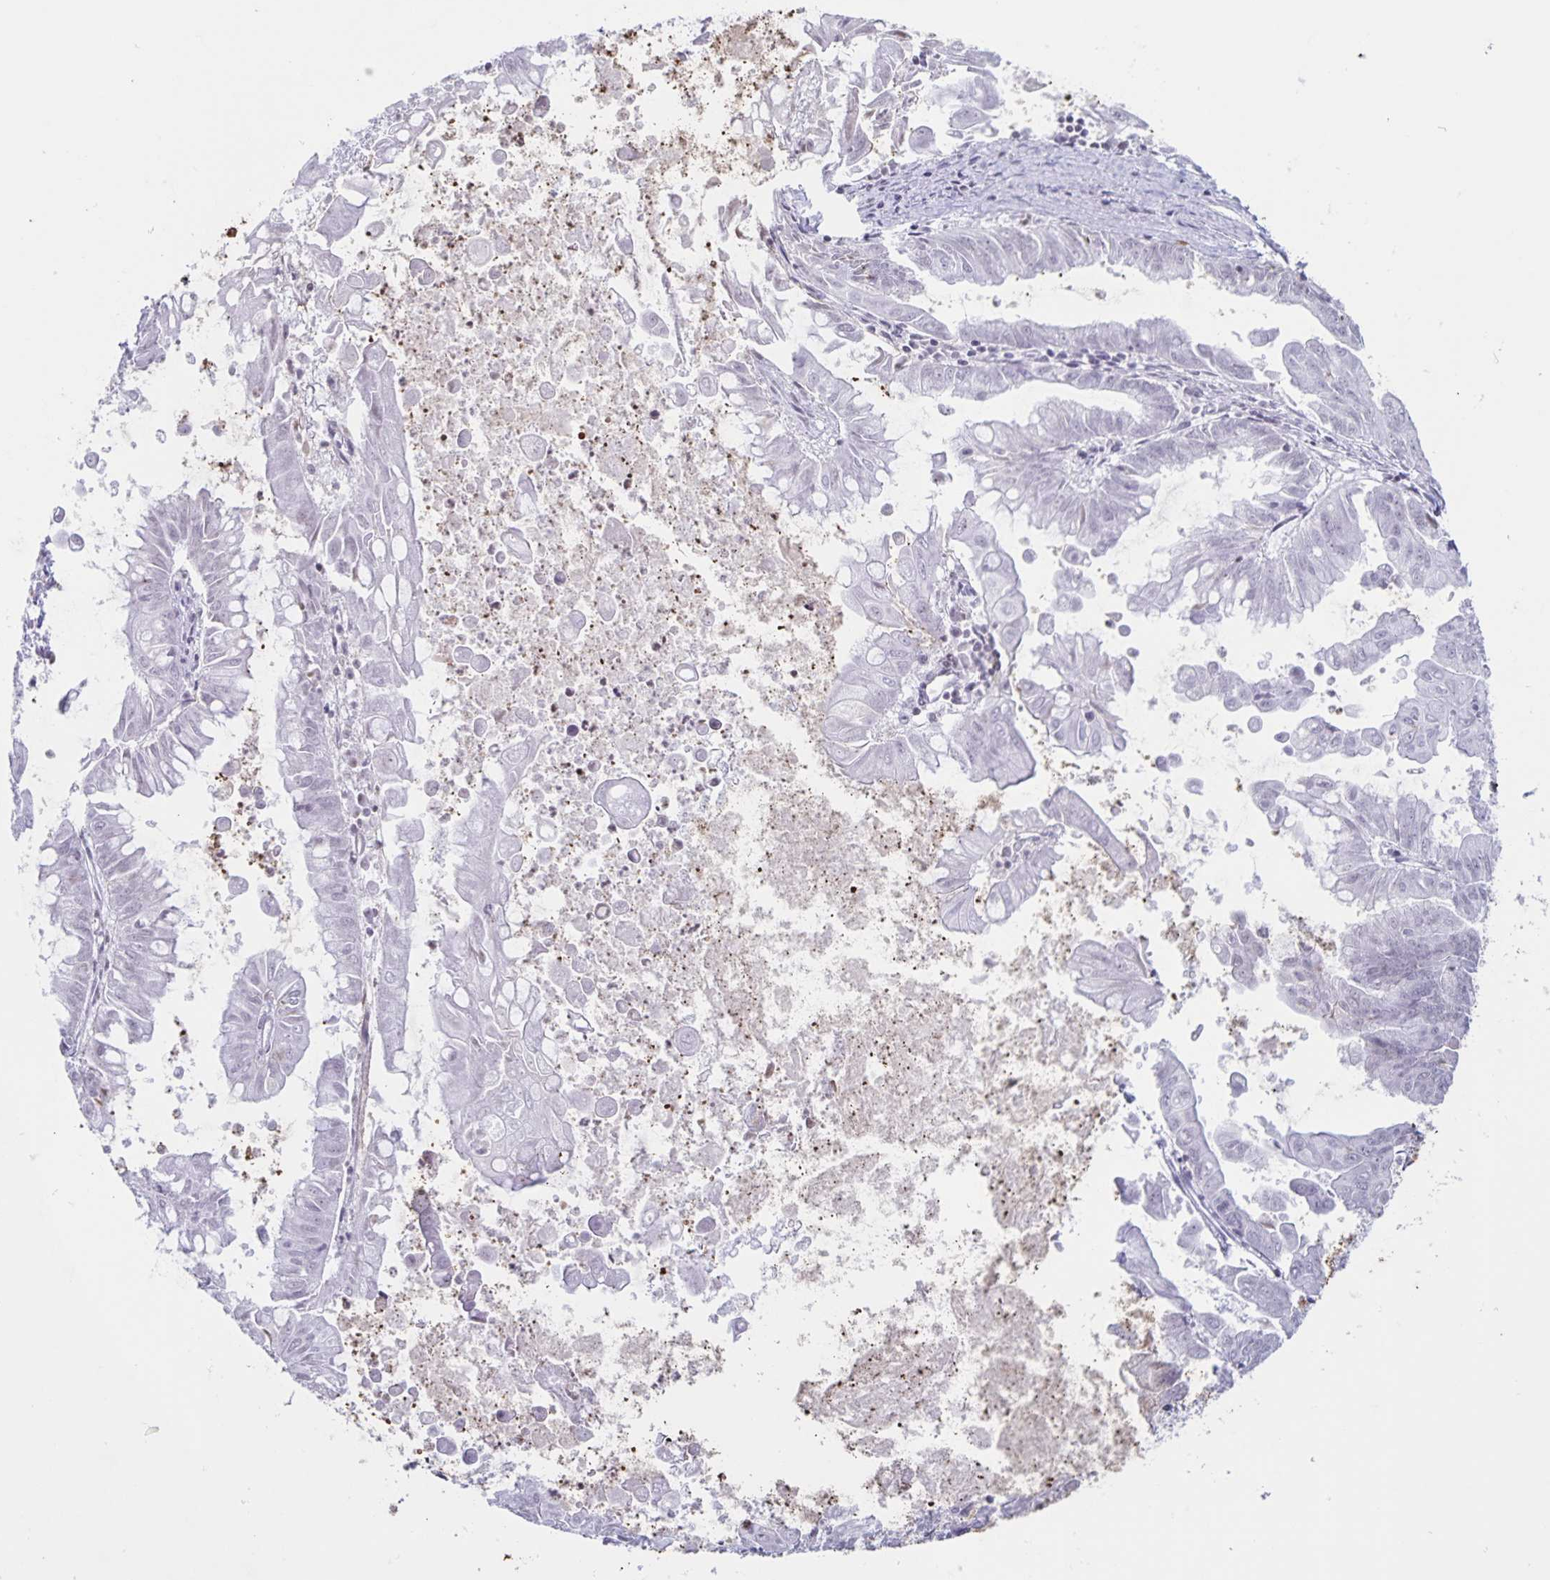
{"staining": {"intensity": "negative", "quantity": "none", "location": "none"}, "tissue": "stomach cancer", "cell_type": "Tumor cells", "image_type": "cancer", "snomed": [{"axis": "morphology", "description": "Adenocarcinoma, NOS"}, {"axis": "topography", "description": "Stomach, upper"}], "caption": "Tumor cells show no significant protein positivity in stomach adenocarcinoma. Nuclei are stained in blue.", "gene": "LCE6A", "patient": {"sex": "male", "age": 80}}